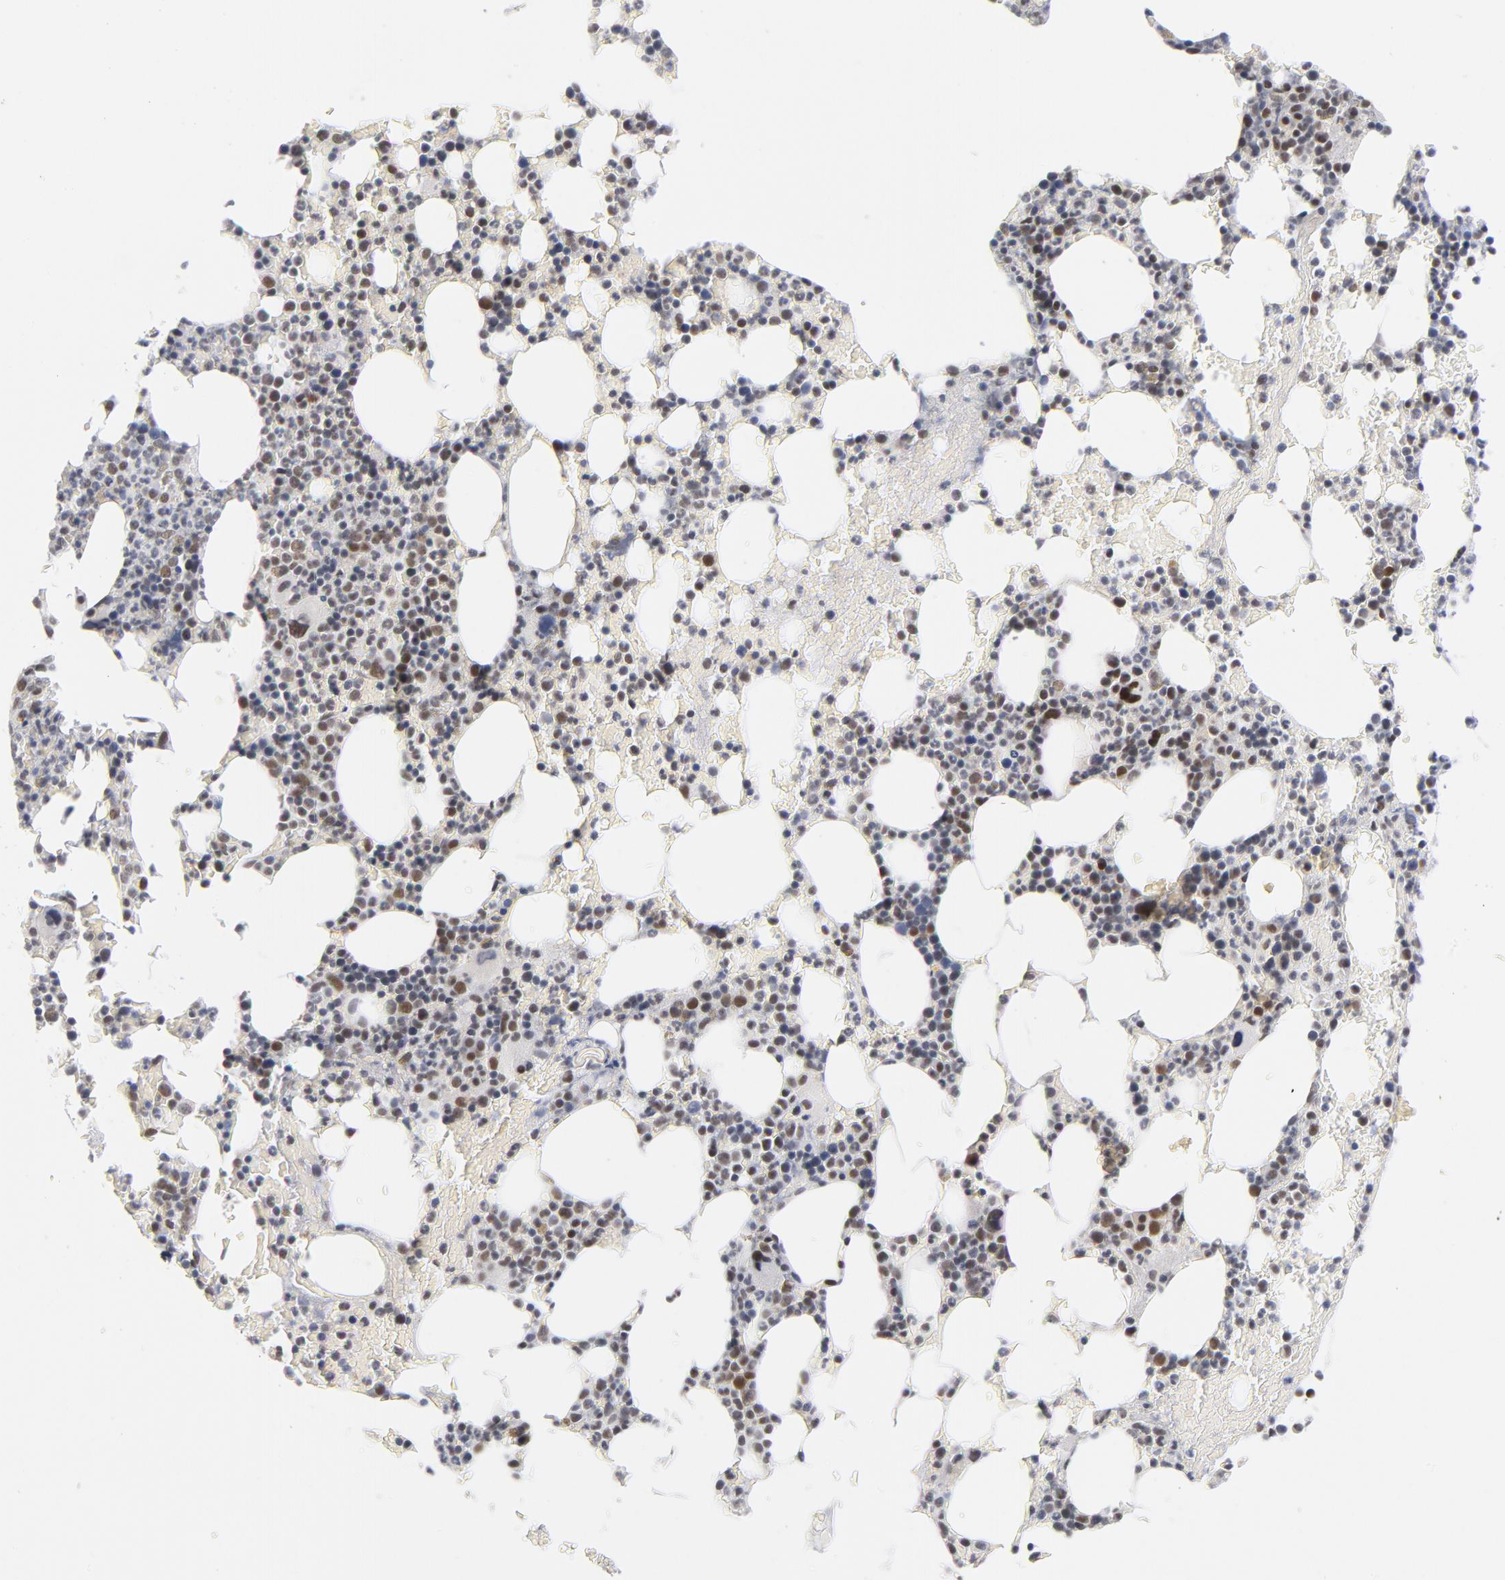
{"staining": {"intensity": "moderate", "quantity": "25%-75%", "location": "nuclear"}, "tissue": "bone marrow", "cell_type": "Hematopoietic cells", "image_type": "normal", "snomed": [{"axis": "morphology", "description": "Normal tissue, NOS"}, {"axis": "topography", "description": "Bone marrow"}], "caption": "Protein staining of unremarkable bone marrow exhibits moderate nuclear expression in about 25%-75% of hematopoietic cells. (Brightfield microscopy of DAB IHC at high magnification).", "gene": "BAP1", "patient": {"sex": "female", "age": 66}}